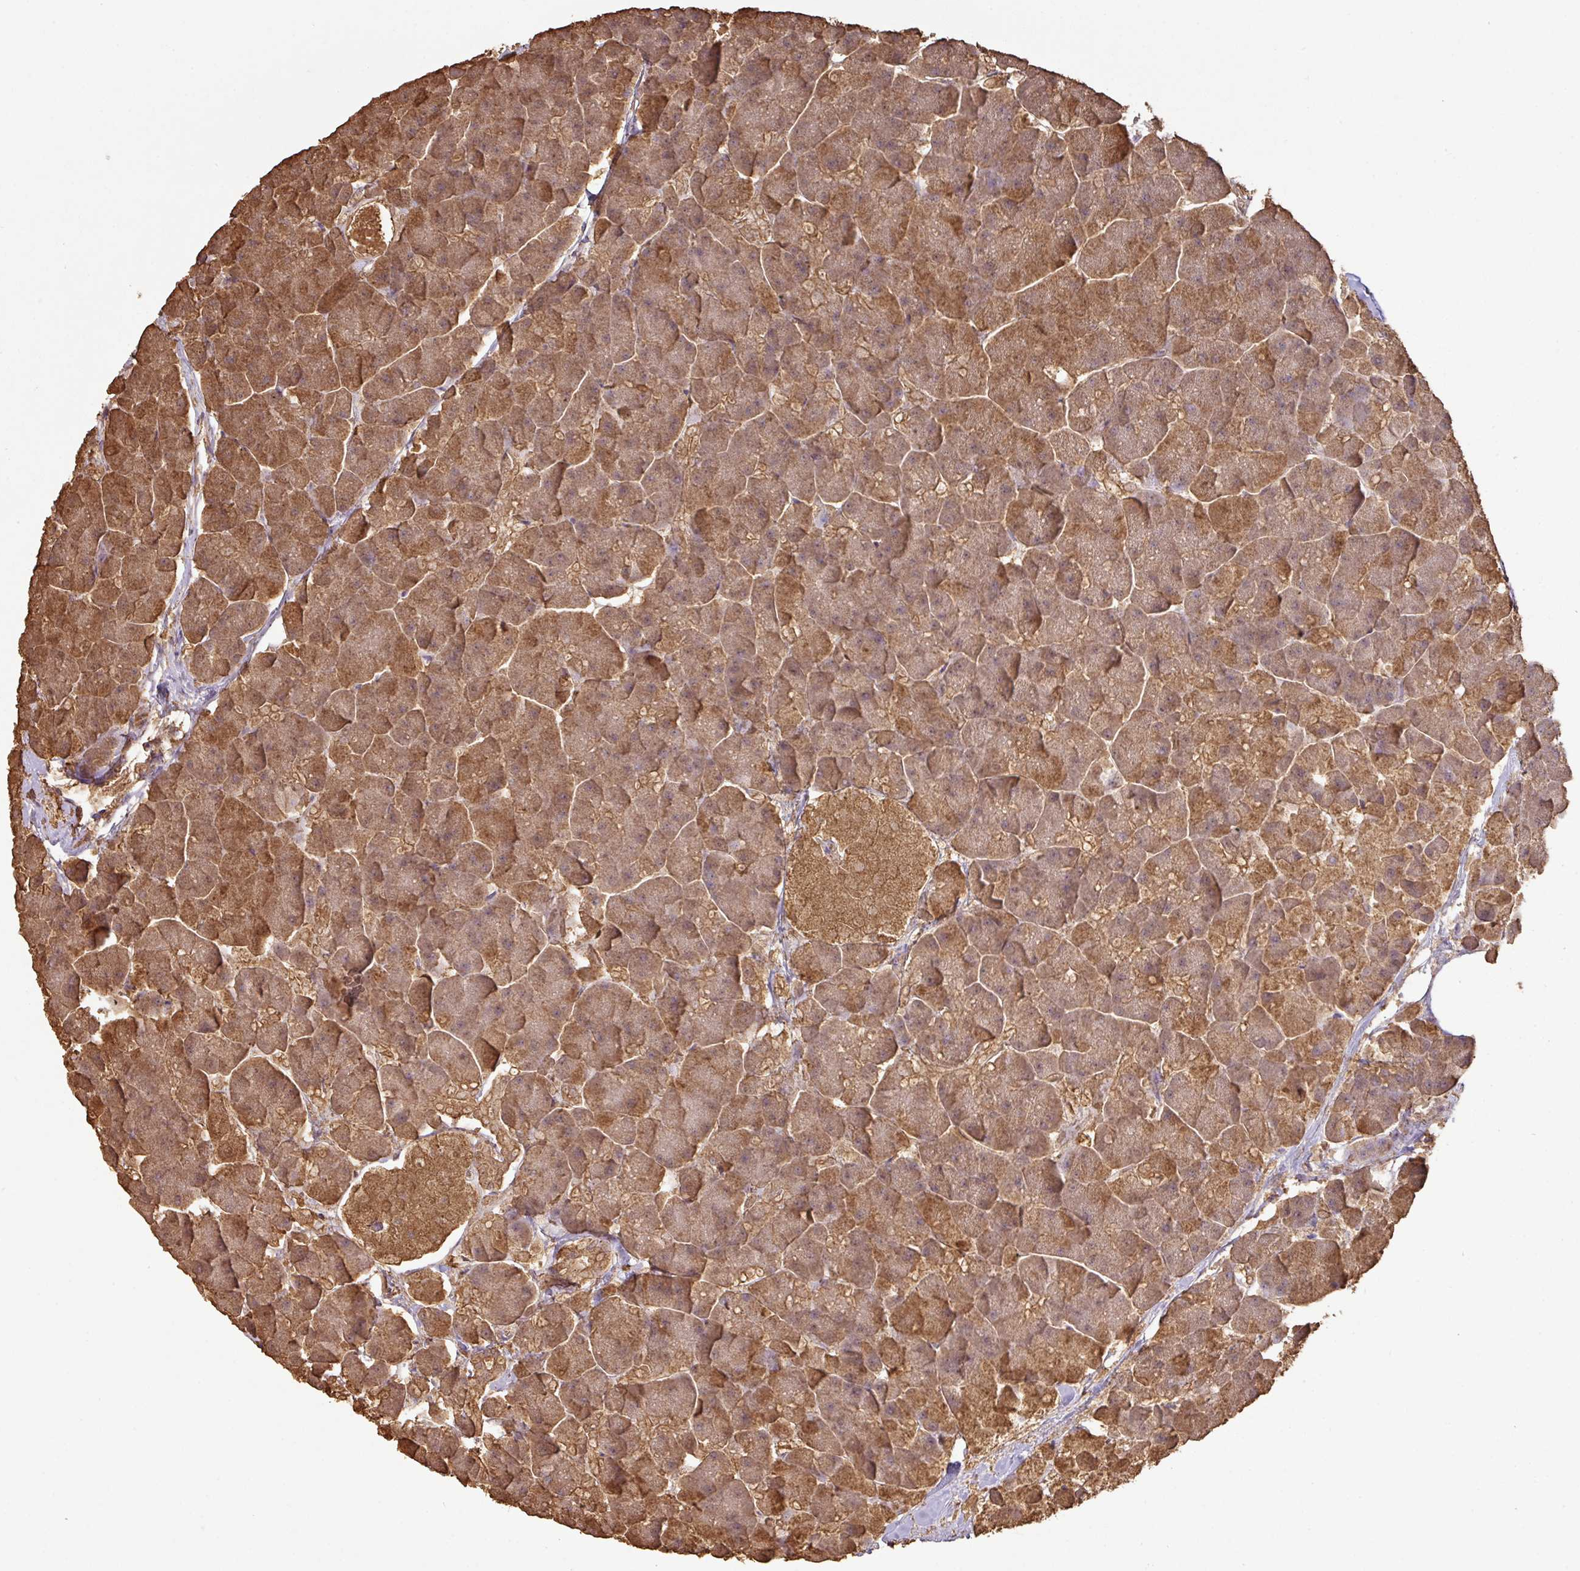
{"staining": {"intensity": "moderate", "quantity": ">75%", "location": "cytoplasmic/membranous"}, "tissue": "pancreas", "cell_type": "Exocrine glandular cells", "image_type": "normal", "snomed": [{"axis": "morphology", "description": "Normal tissue, NOS"}, {"axis": "topography", "description": "Pancreas"}, {"axis": "topography", "description": "Peripheral nerve tissue"}], "caption": "Unremarkable pancreas shows moderate cytoplasmic/membranous expression in about >75% of exocrine glandular cells.", "gene": "ATAT1", "patient": {"sex": "male", "age": 54}}